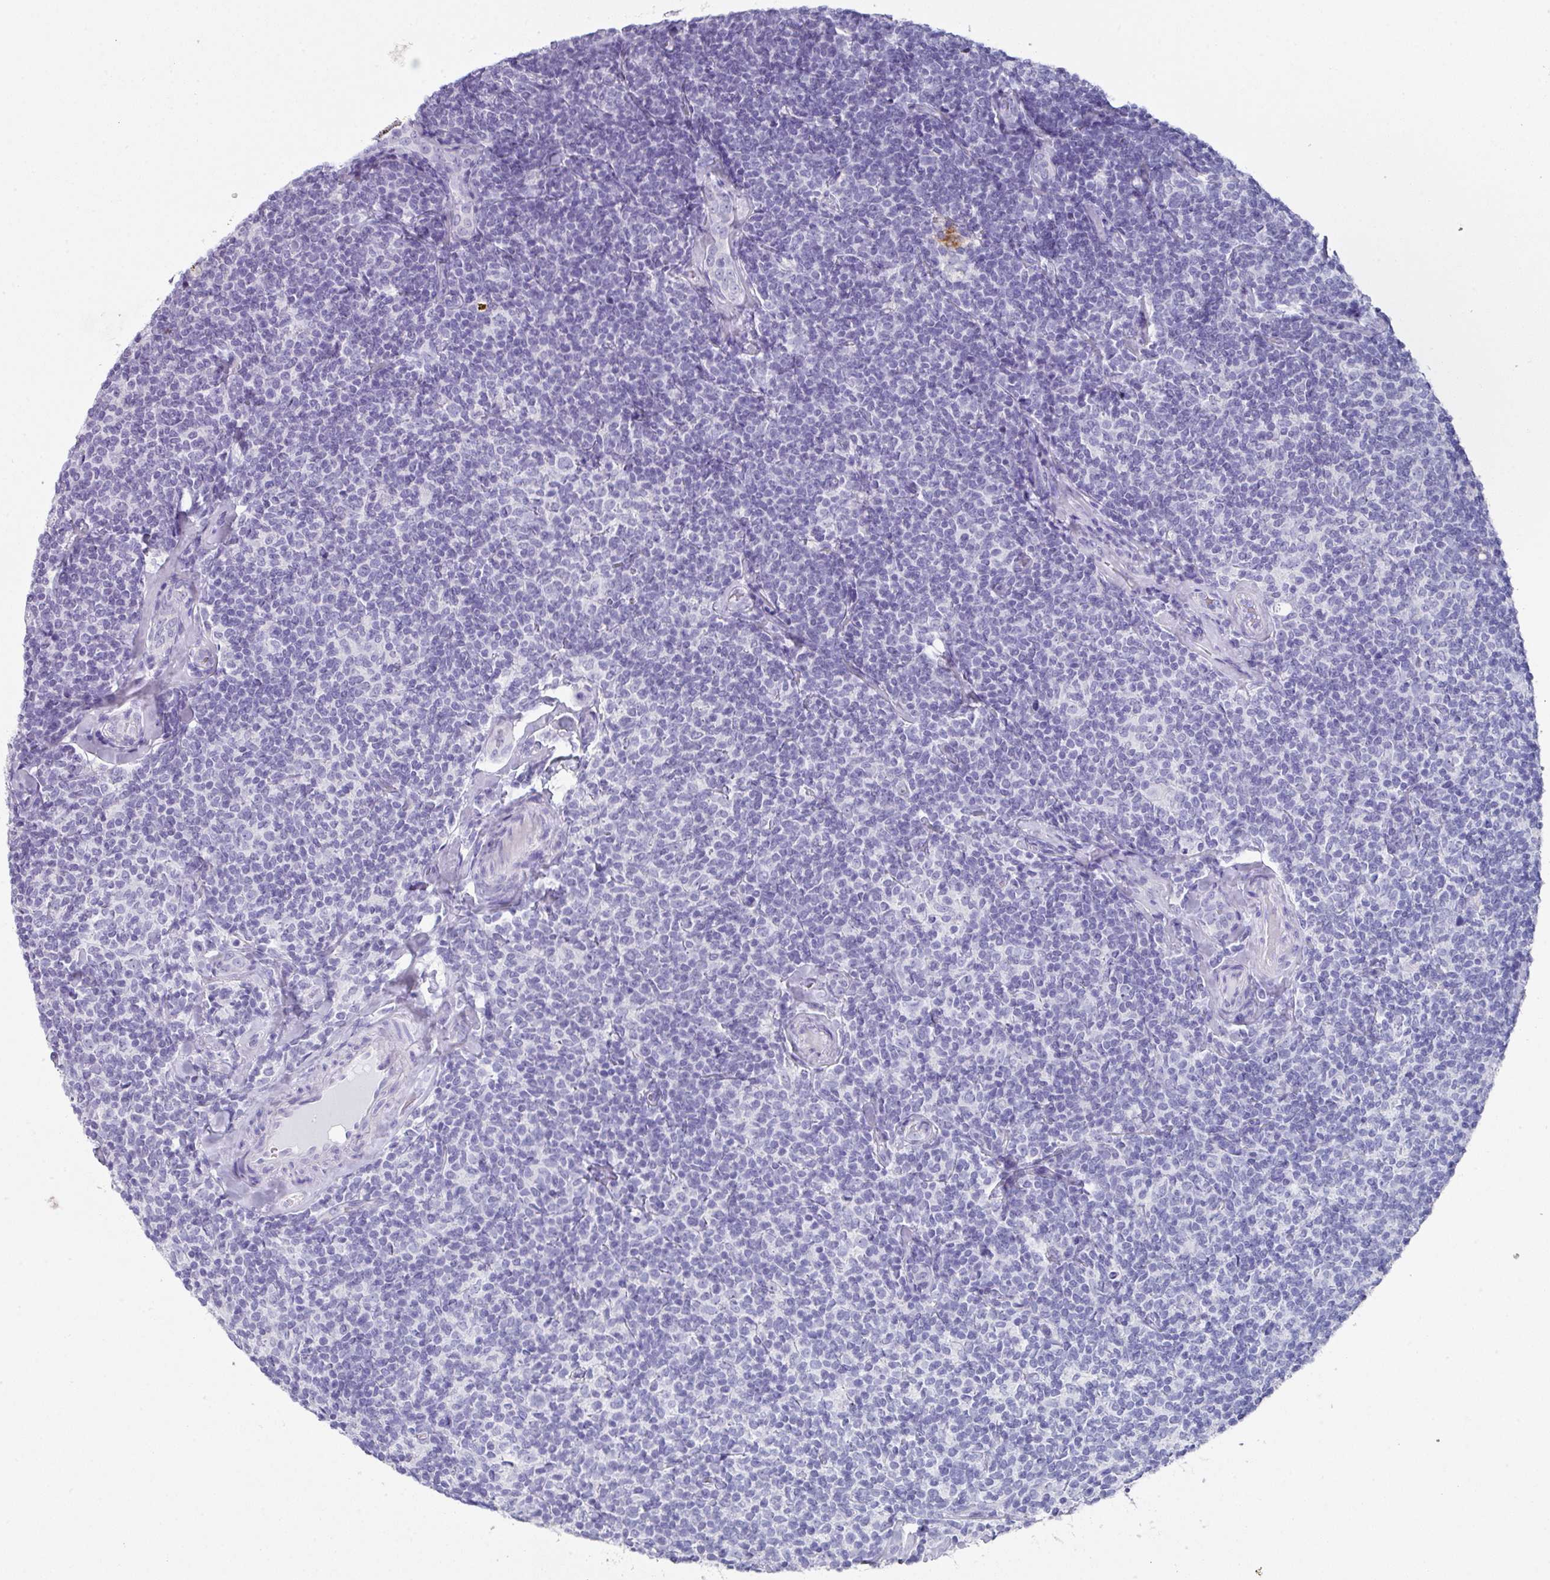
{"staining": {"intensity": "negative", "quantity": "none", "location": "none"}, "tissue": "lymphoma", "cell_type": "Tumor cells", "image_type": "cancer", "snomed": [{"axis": "morphology", "description": "Malignant lymphoma, non-Hodgkin's type, Low grade"}, {"axis": "topography", "description": "Lymph node"}], "caption": "Immunohistochemistry micrograph of neoplastic tissue: human low-grade malignant lymphoma, non-Hodgkin's type stained with DAB (3,3'-diaminobenzidine) demonstrates no significant protein expression in tumor cells. (Brightfield microscopy of DAB immunohistochemistry (IHC) at high magnification).", "gene": "PEX10", "patient": {"sex": "female", "age": 56}}